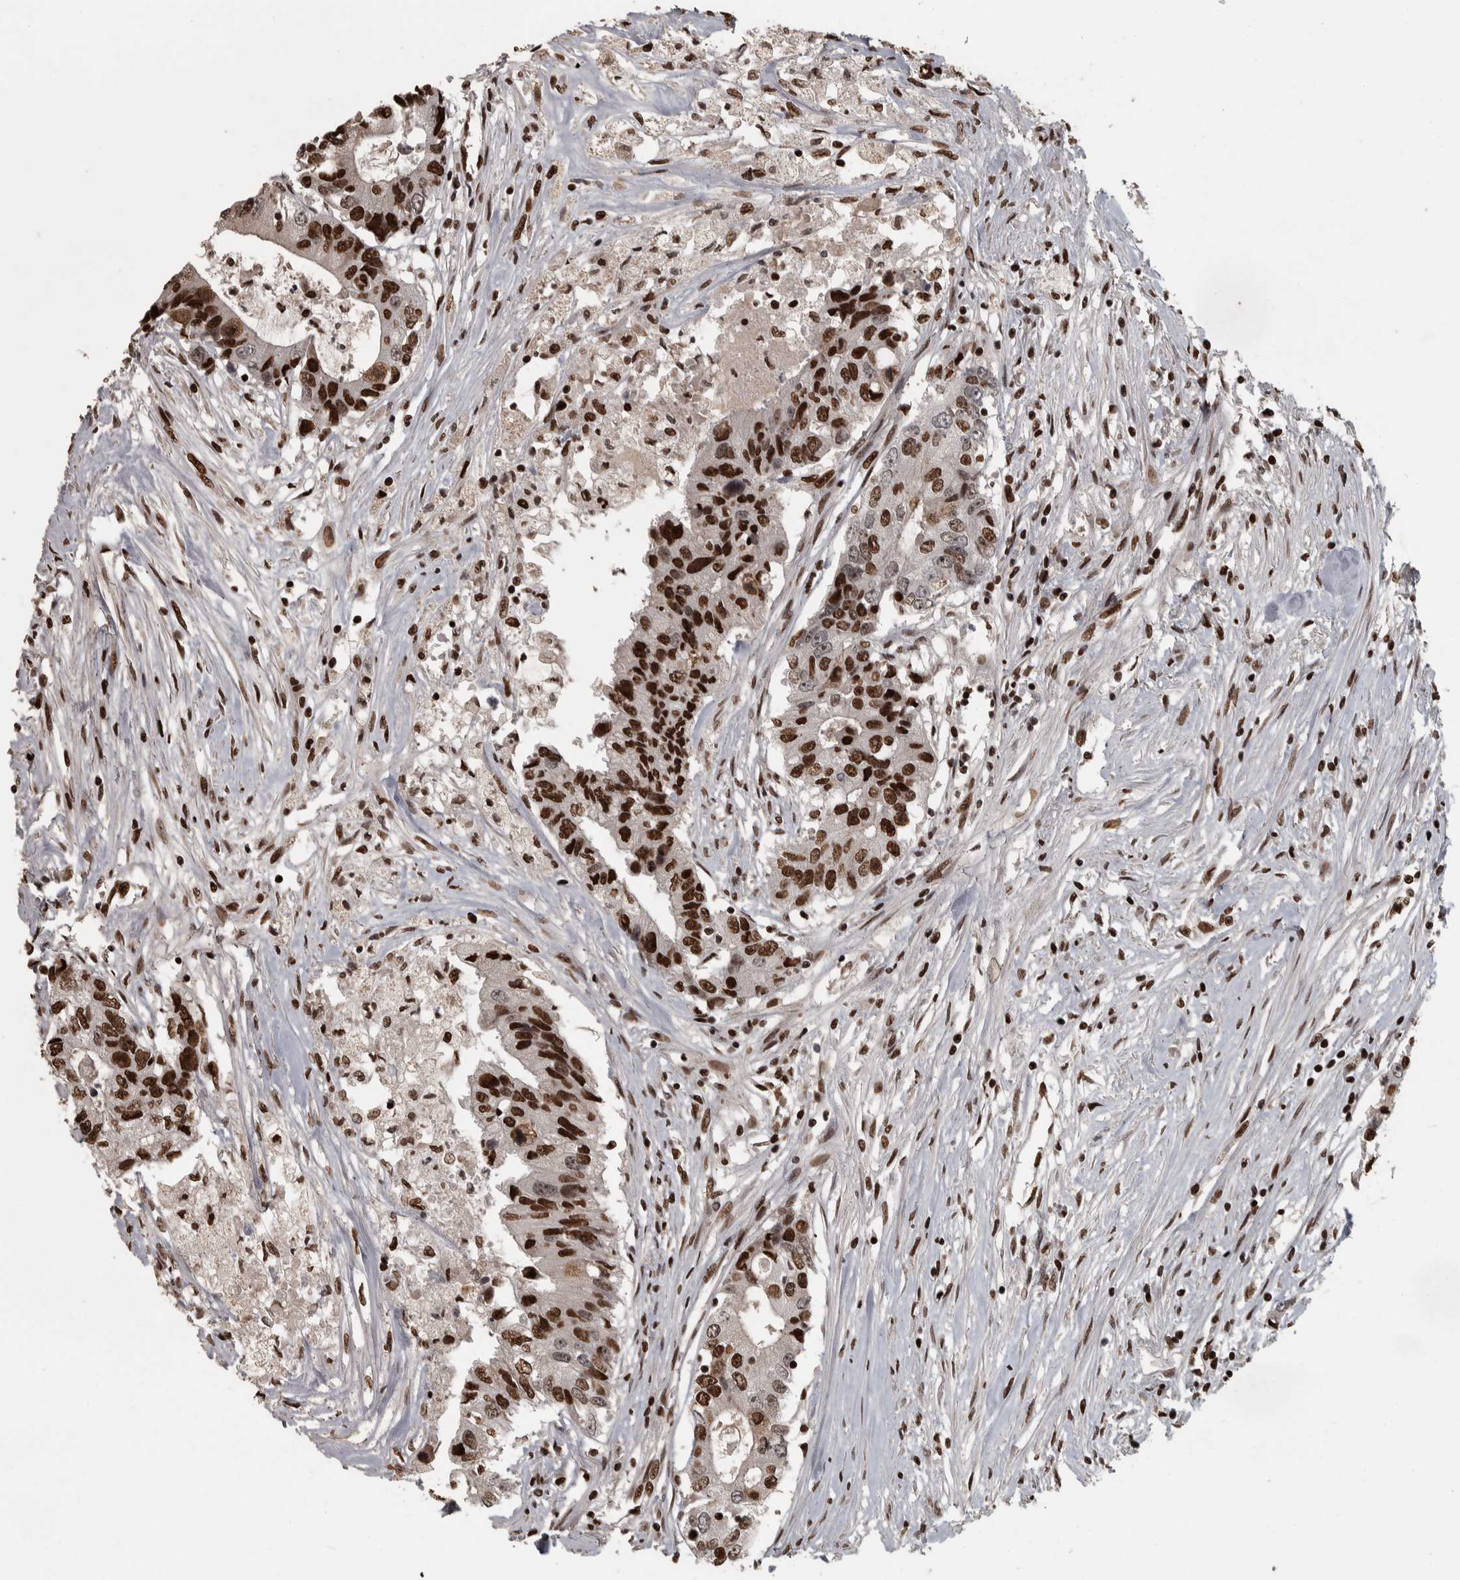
{"staining": {"intensity": "strong", "quantity": ">75%", "location": "nuclear"}, "tissue": "colorectal cancer", "cell_type": "Tumor cells", "image_type": "cancer", "snomed": [{"axis": "morphology", "description": "Adenocarcinoma, NOS"}, {"axis": "topography", "description": "Colon"}], "caption": "About >75% of tumor cells in human colorectal cancer (adenocarcinoma) exhibit strong nuclear protein expression as visualized by brown immunohistochemical staining.", "gene": "ZFHX4", "patient": {"sex": "female", "age": 77}}